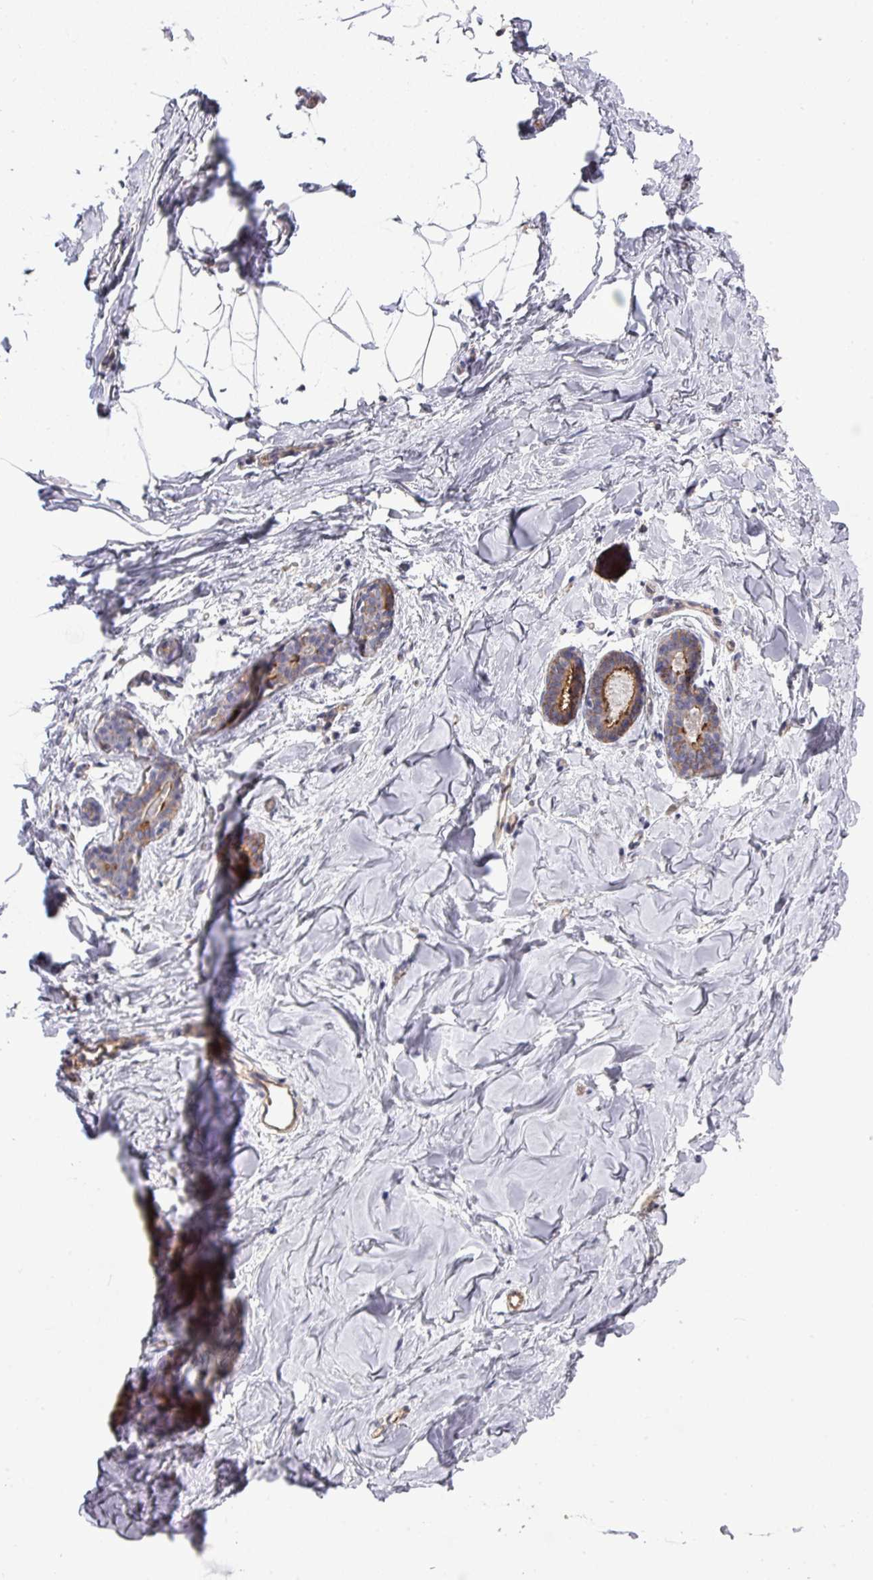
{"staining": {"intensity": "negative", "quantity": "none", "location": "none"}, "tissue": "breast", "cell_type": "Adipocytes", "image_type": "normal", "snomed": [{"axis": "morphology", "description": "Normal tissue, NOS"}, {"axis": "topography", "description": "Breast"}], "caption": "Normal breast was stained to show a protein in brown. There is no significant expression in adipocytes. (Immunohistochemistry, brightfield microscopy, high magnification).", "gene": "PRR5", "patient": {"sex": "female", "age": 23}}